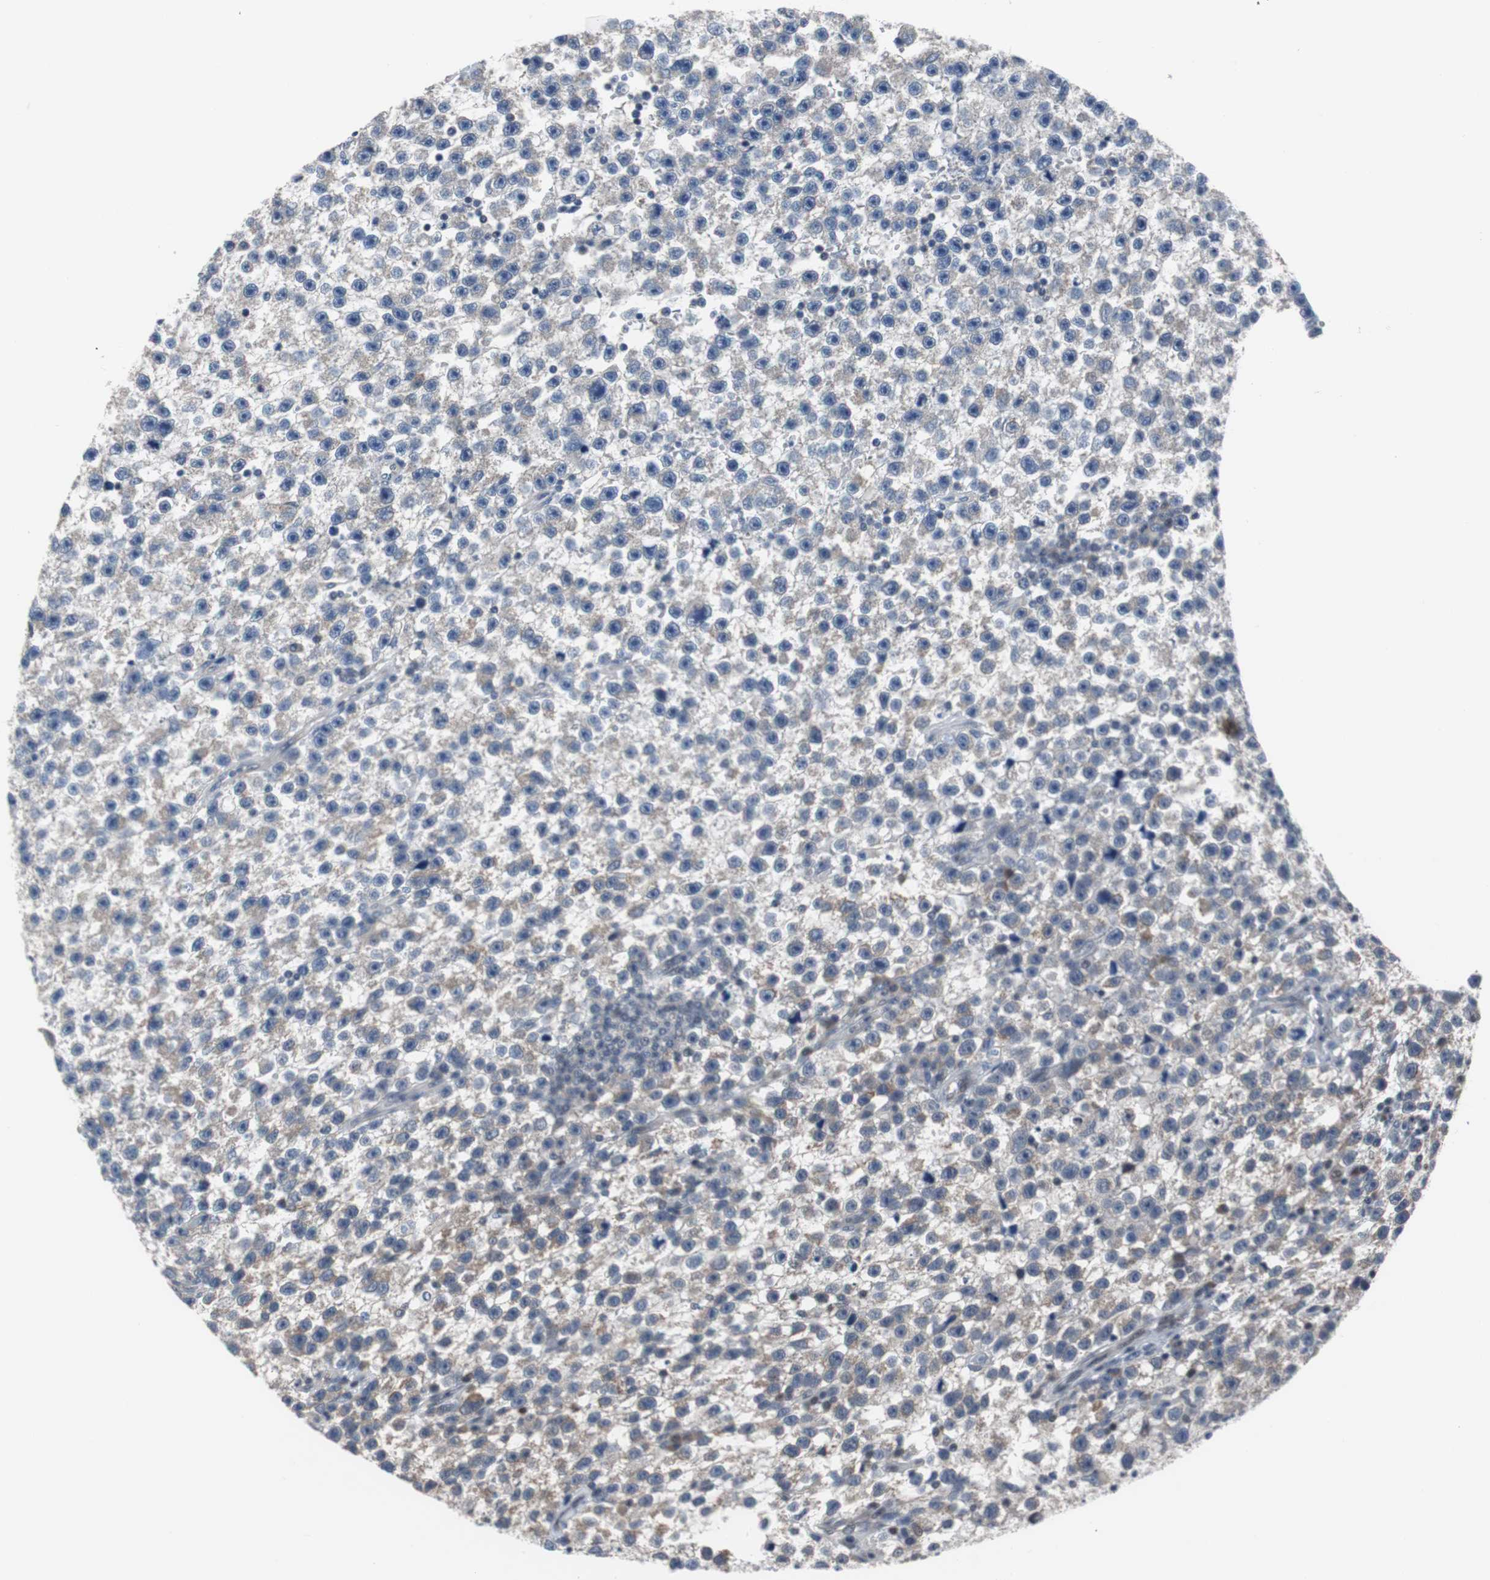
{"staining": {"intensity": "negative", "quantity": "none", "location": "none"}, "tissue": "testis cancer", "cell_type": "Tumor cells", "image_type": "cancer", "snomed": [{"axis": "morphology", "description": "Seminoma, NOS"}, {"axis": "topography", "description": "Testis"}], "caption": "Protein analysis of testis cancer shows no significant staining in tumor cells.", "gene": "TP63", "patient": {"sex": "male", "age": 33}}